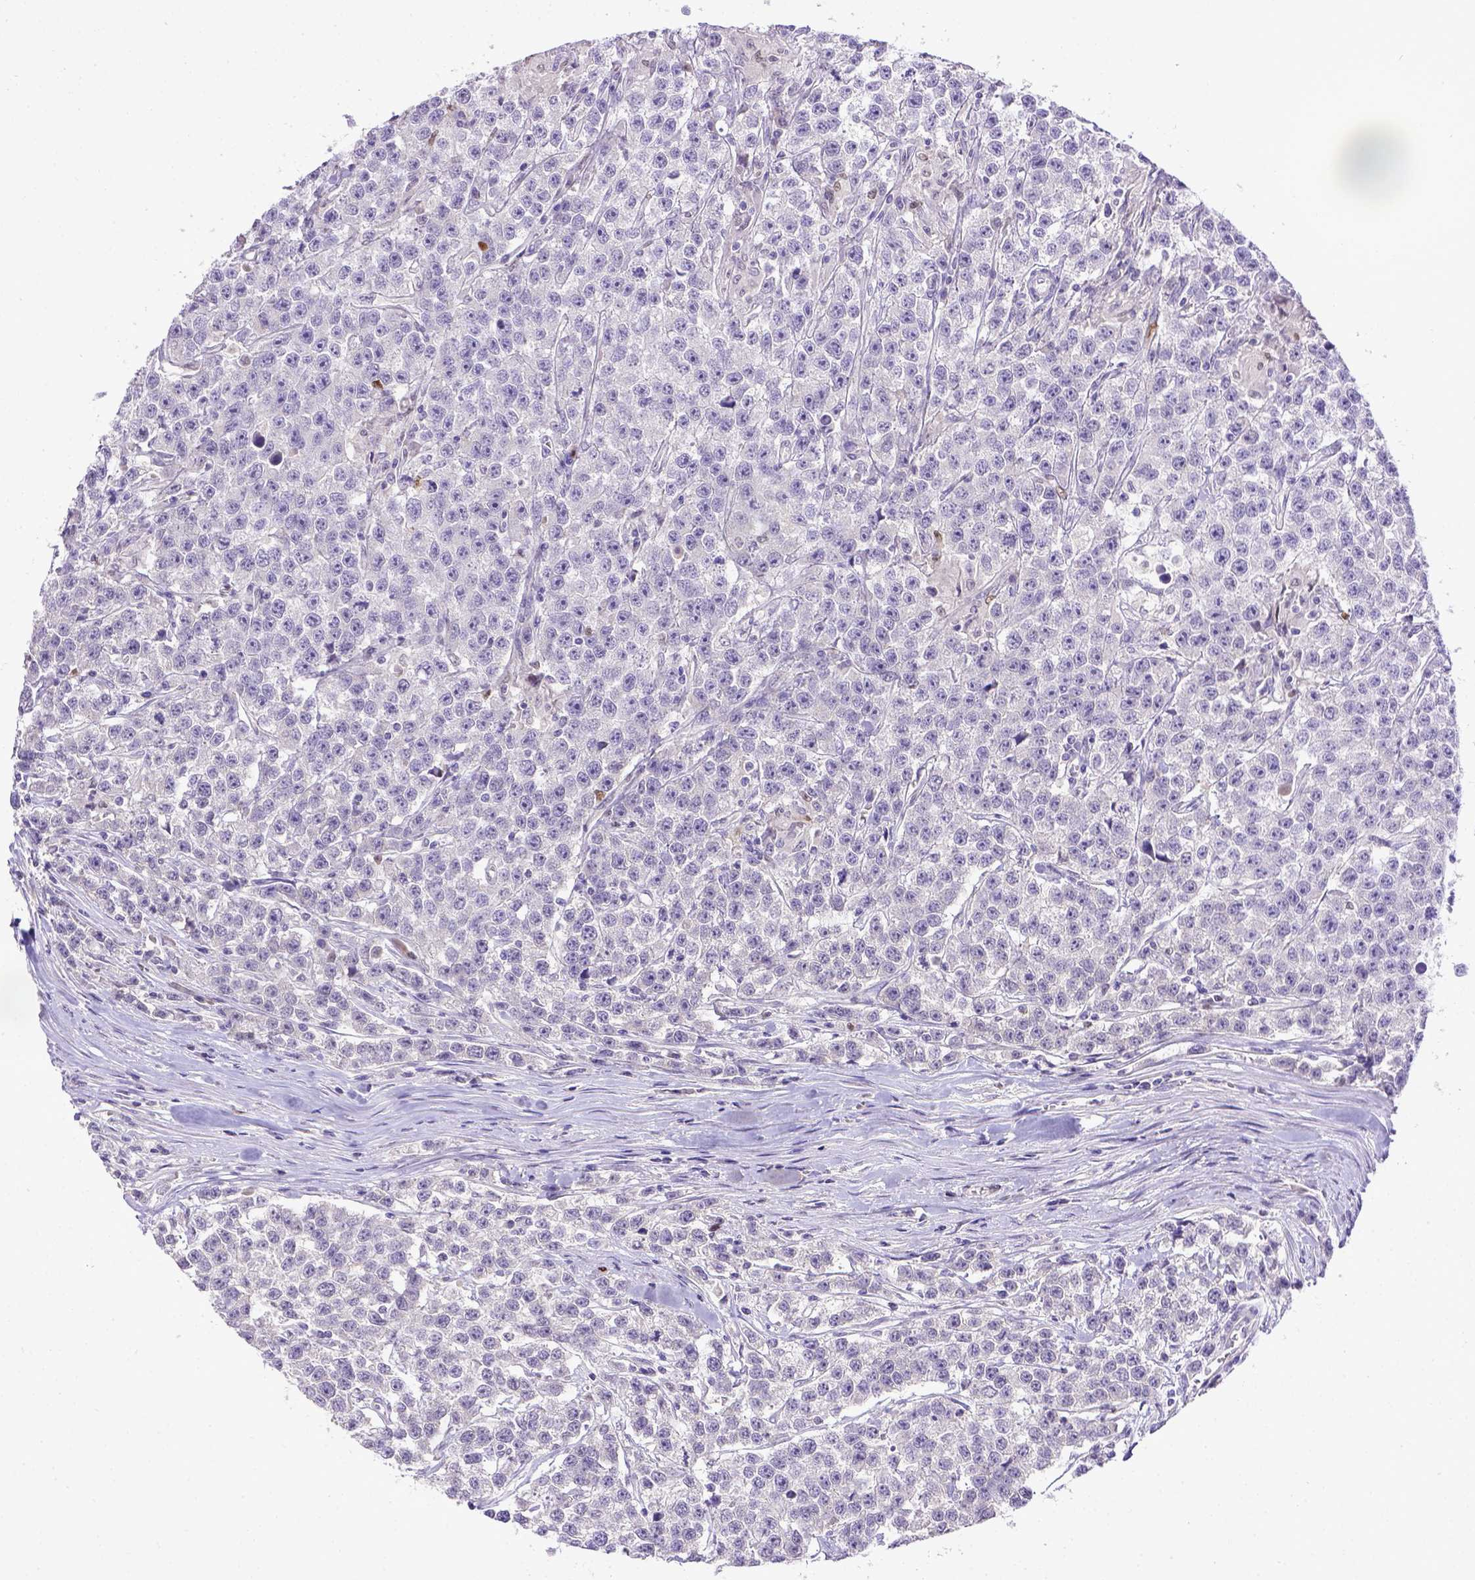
{"staining": {"intensity": "negative", "quantity": "none", "location": "none"}, "tissue": "testis cancer", "cell_type": "Tumor cells", "image_type": "cancer", "snomed": [{"axis": "morphology", "description": "Seminoma, NOS"}, {"axis": "topography", "description": "Testis"}], "caption": "Immunohistochemistry (IHC) image of neoplastic tissue: testis seminoma stained with DAB exhibits no significant protein expression in tumor cells.", "gene": "CDKN1A", "patient": {"sex": "male", "age": 59}}